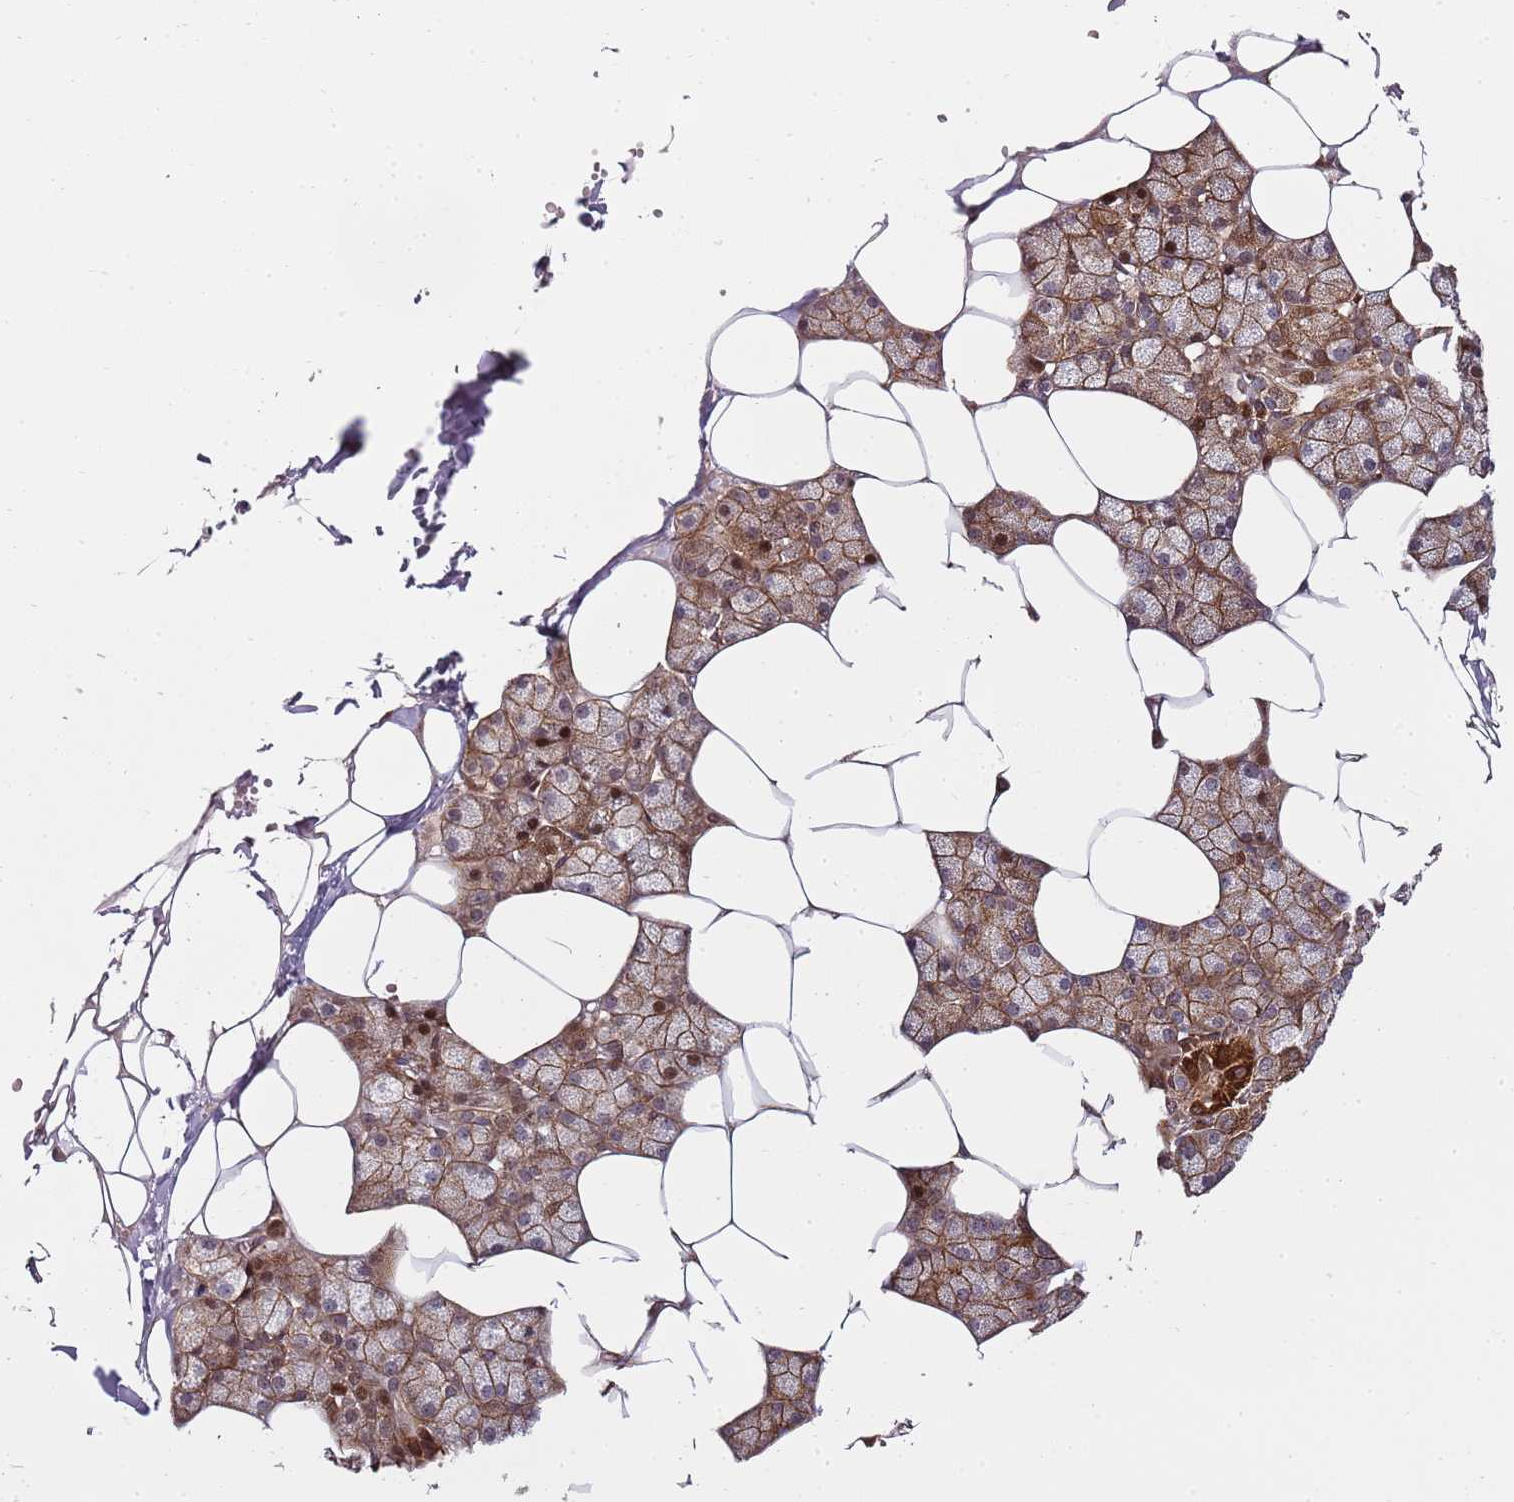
{"staining": {"intensity": "strong", "quantity": "25%-75%", "location": "cytoplasmic/membranous,nuclear"}, "tissue": "salivary gland", "cell_type": "Glandular cells", "image_type": "normal", "snomed": [{"axis": "morphology", "description": "Normal tissue, NOS"}, {"axis": "topography", "description": "Salivary gland"}], "caption": "Immunohistochemistry (IHC) histopathology image of benign salivary gland: salivary gland stained using immunohistochemistry reveals high levels of strong protein expression localized specifically in the cytoplasmic/membranous,nuclear of glandular cells, appearing as a cytoplasmic/membranous,nuclear brown color.", "gene": "EDC3", "patient": {"sex": "male", "age": 62}}